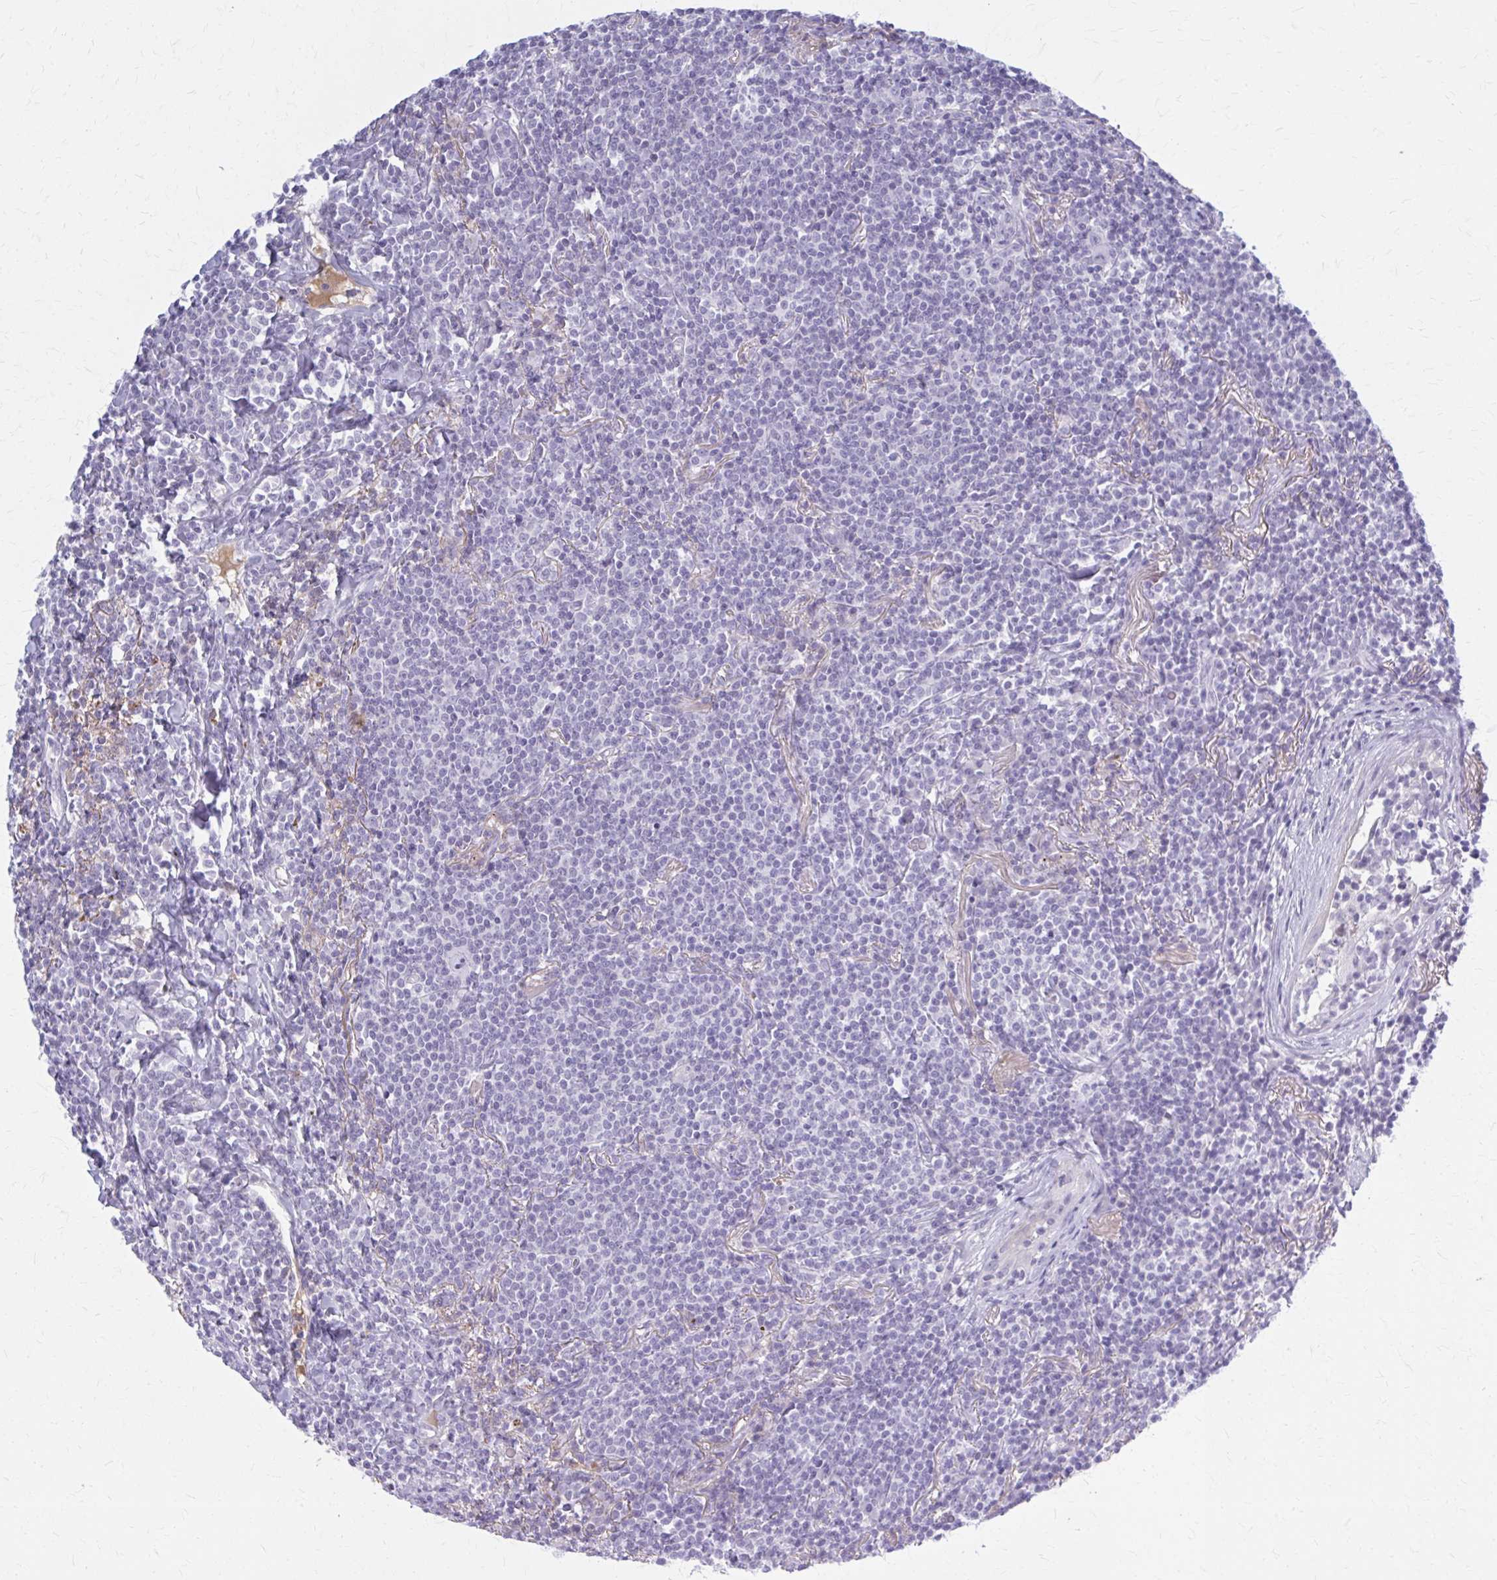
{"staining": {"intensity": "negative", "quantity": "none", "location": "none"}, "tissue": "lymphoma", "cell_type": "Tumor cells", "image_type": "cancer", "snomed": [{"axis": "morphology", "description": "Malignant lymphoma, non-Hodgkin's type, Low grade"}, {"axis": "topography", "description": "Lung"}], "caption": "Malignant lymphoma, non-Hodgkin's type (low-grade) was stained to show a protein in brown. There is no significant positivity in tumor cells.", "gene": "SERPIND1", "patient": {"sex": "female", "age": 71}}